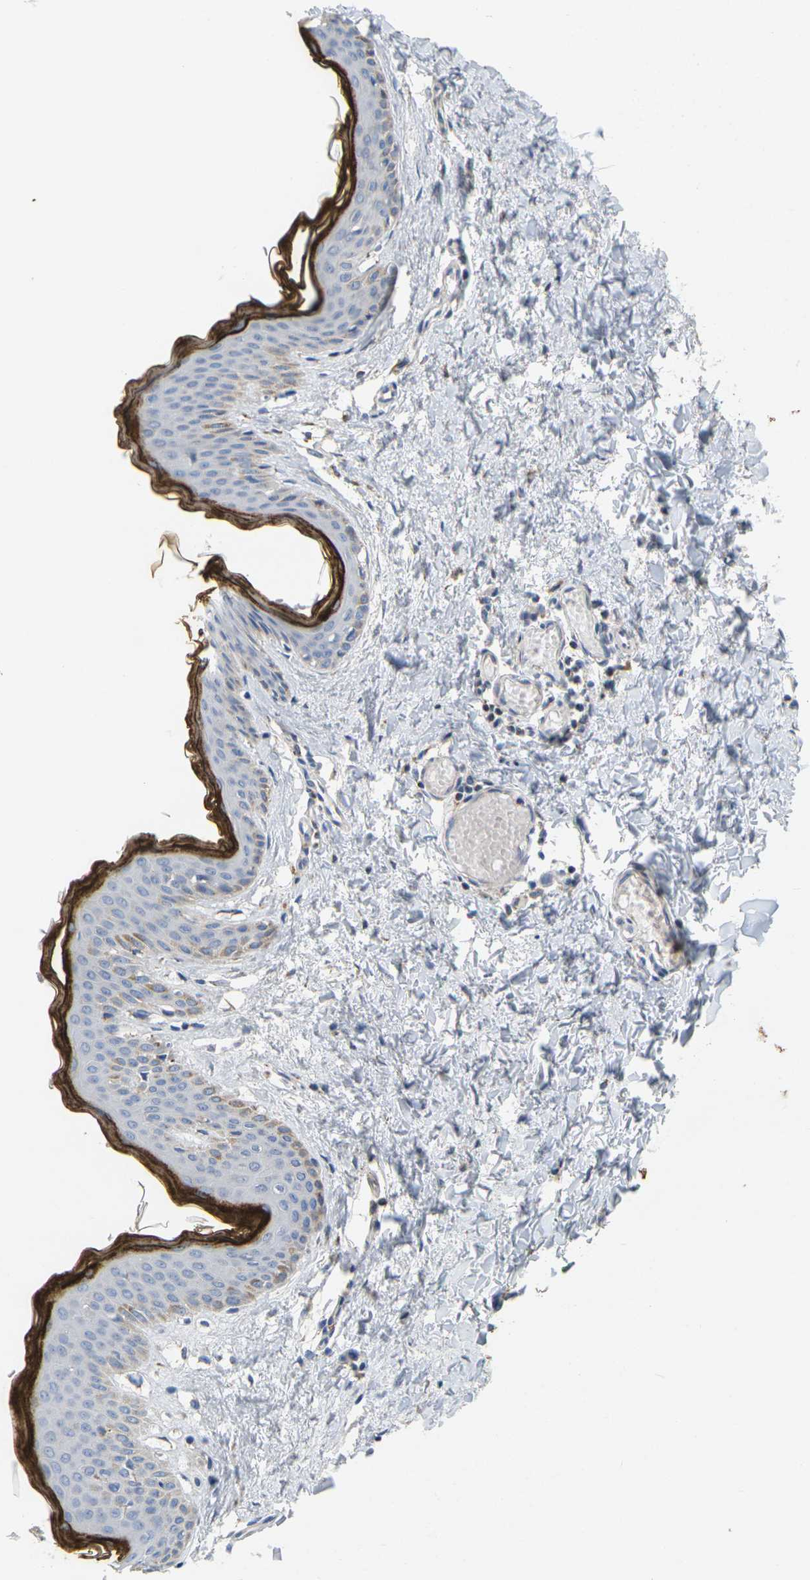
{"staining": {"intensity": "negative", "quantity": "none", "location": "none"}, "tissue": "skin", "cell_type": "Fibroblasts", "image_type": "normal", "snomed": [{"axis": "morphology", "description": "Normal tissue, NOS"}, {"axis": "topography", "description": "Skin"}], "caption": "DAB immunohistochemical staining of unremarkable human skin demonstrates no significant expression in fibroblasts.", "gene": "KLK5", "patient": {"sex": "female", "age": 17}}